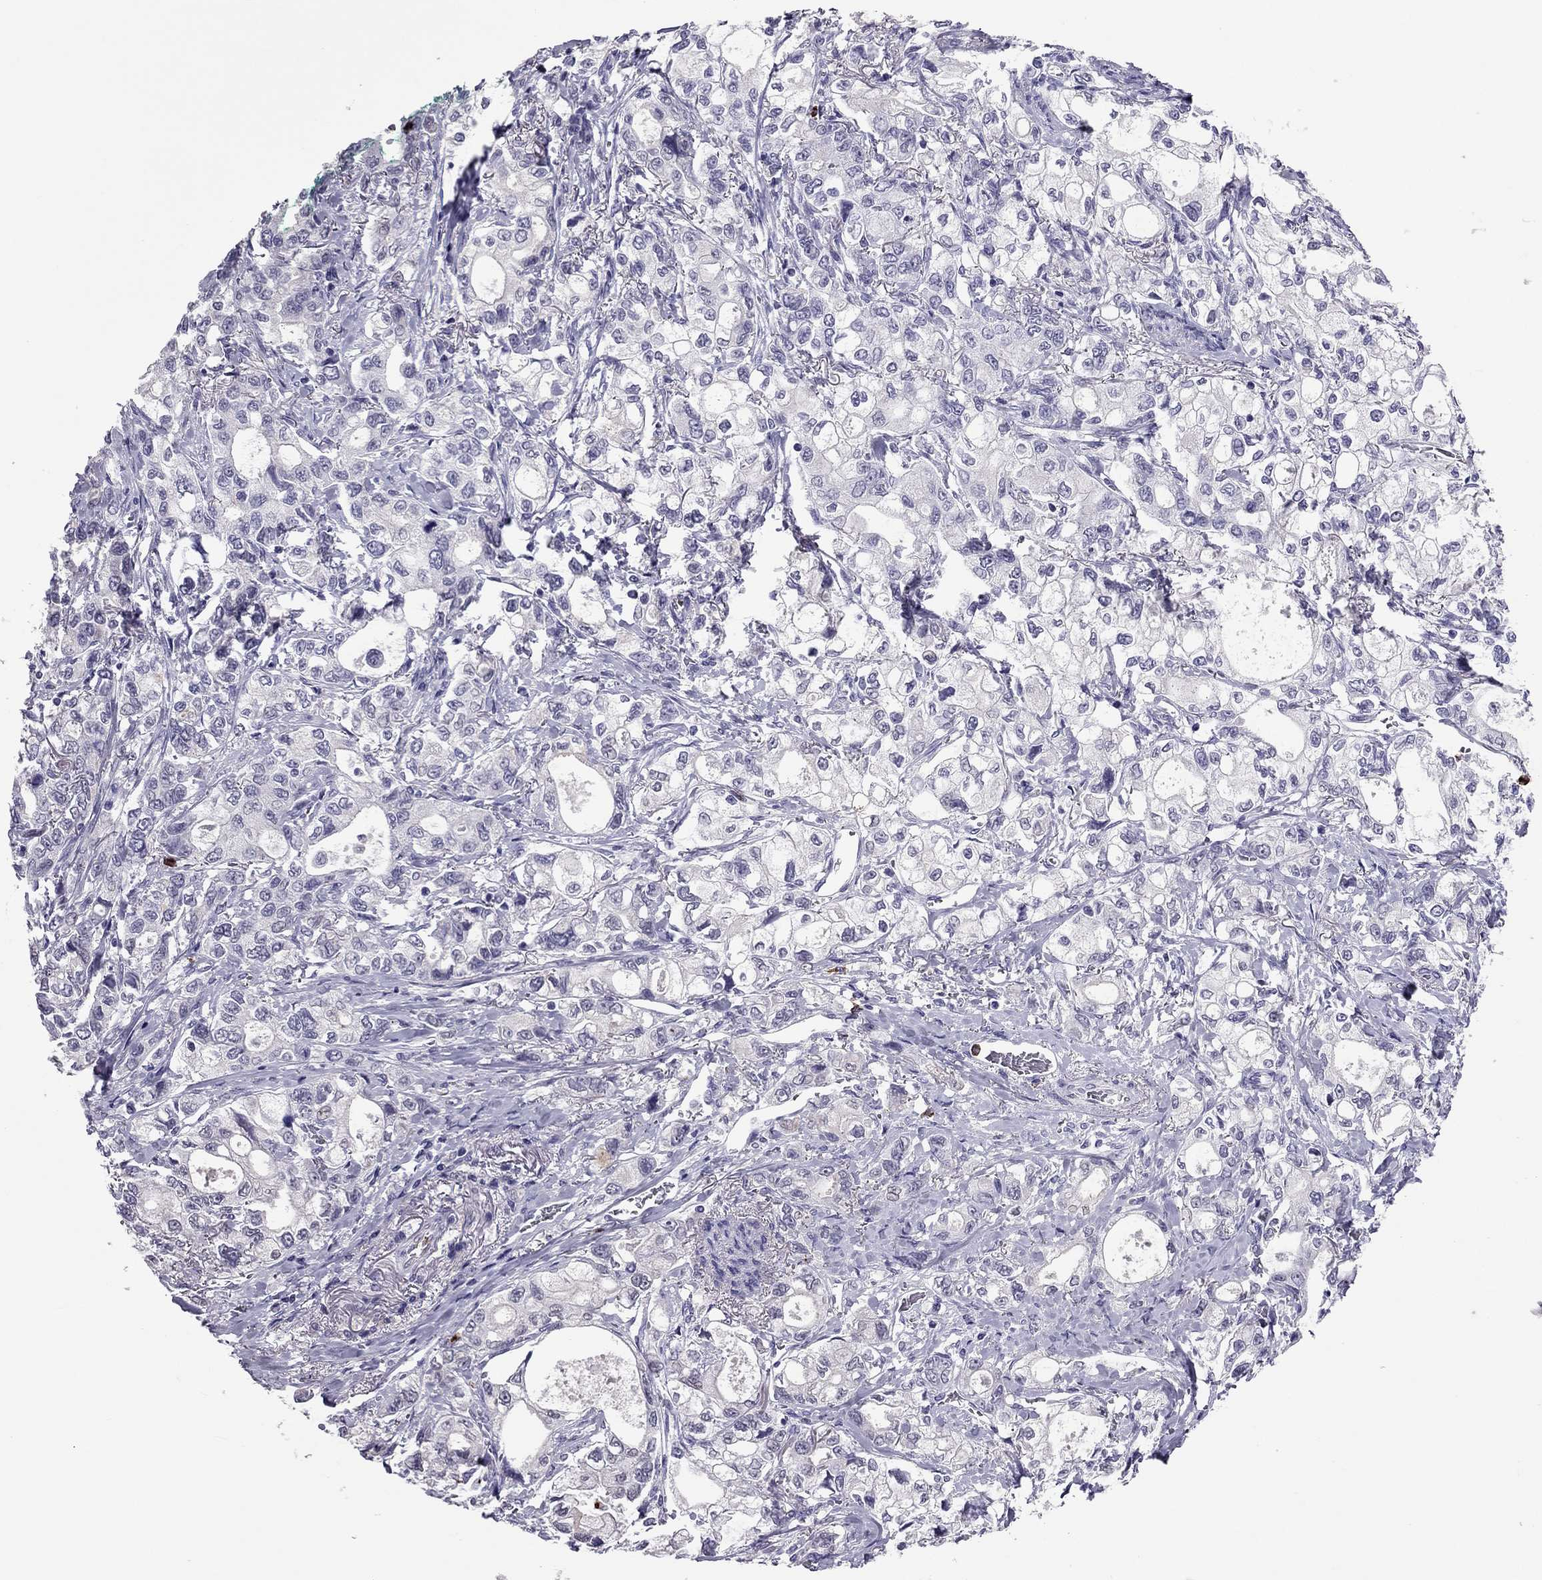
{"staining": {"intensity": "negative", "quantity": "none", "location": "none"}, "tissue": "stomach cancer", "cell_type": "Tumor cells", "image_type": "cancer", "snomed": [{"axis": "morphology", "description": "Adenocarcinoma, NOS"}, {"axis": "topography", "description": "Stomach"}], "caption": "Human stomach cancer stained for a protein using immunohistochemistry (IHC) reveals no staining in tumor cells.", "gene": "CCL27", "patient": {"sex": "male", "age": 63}}